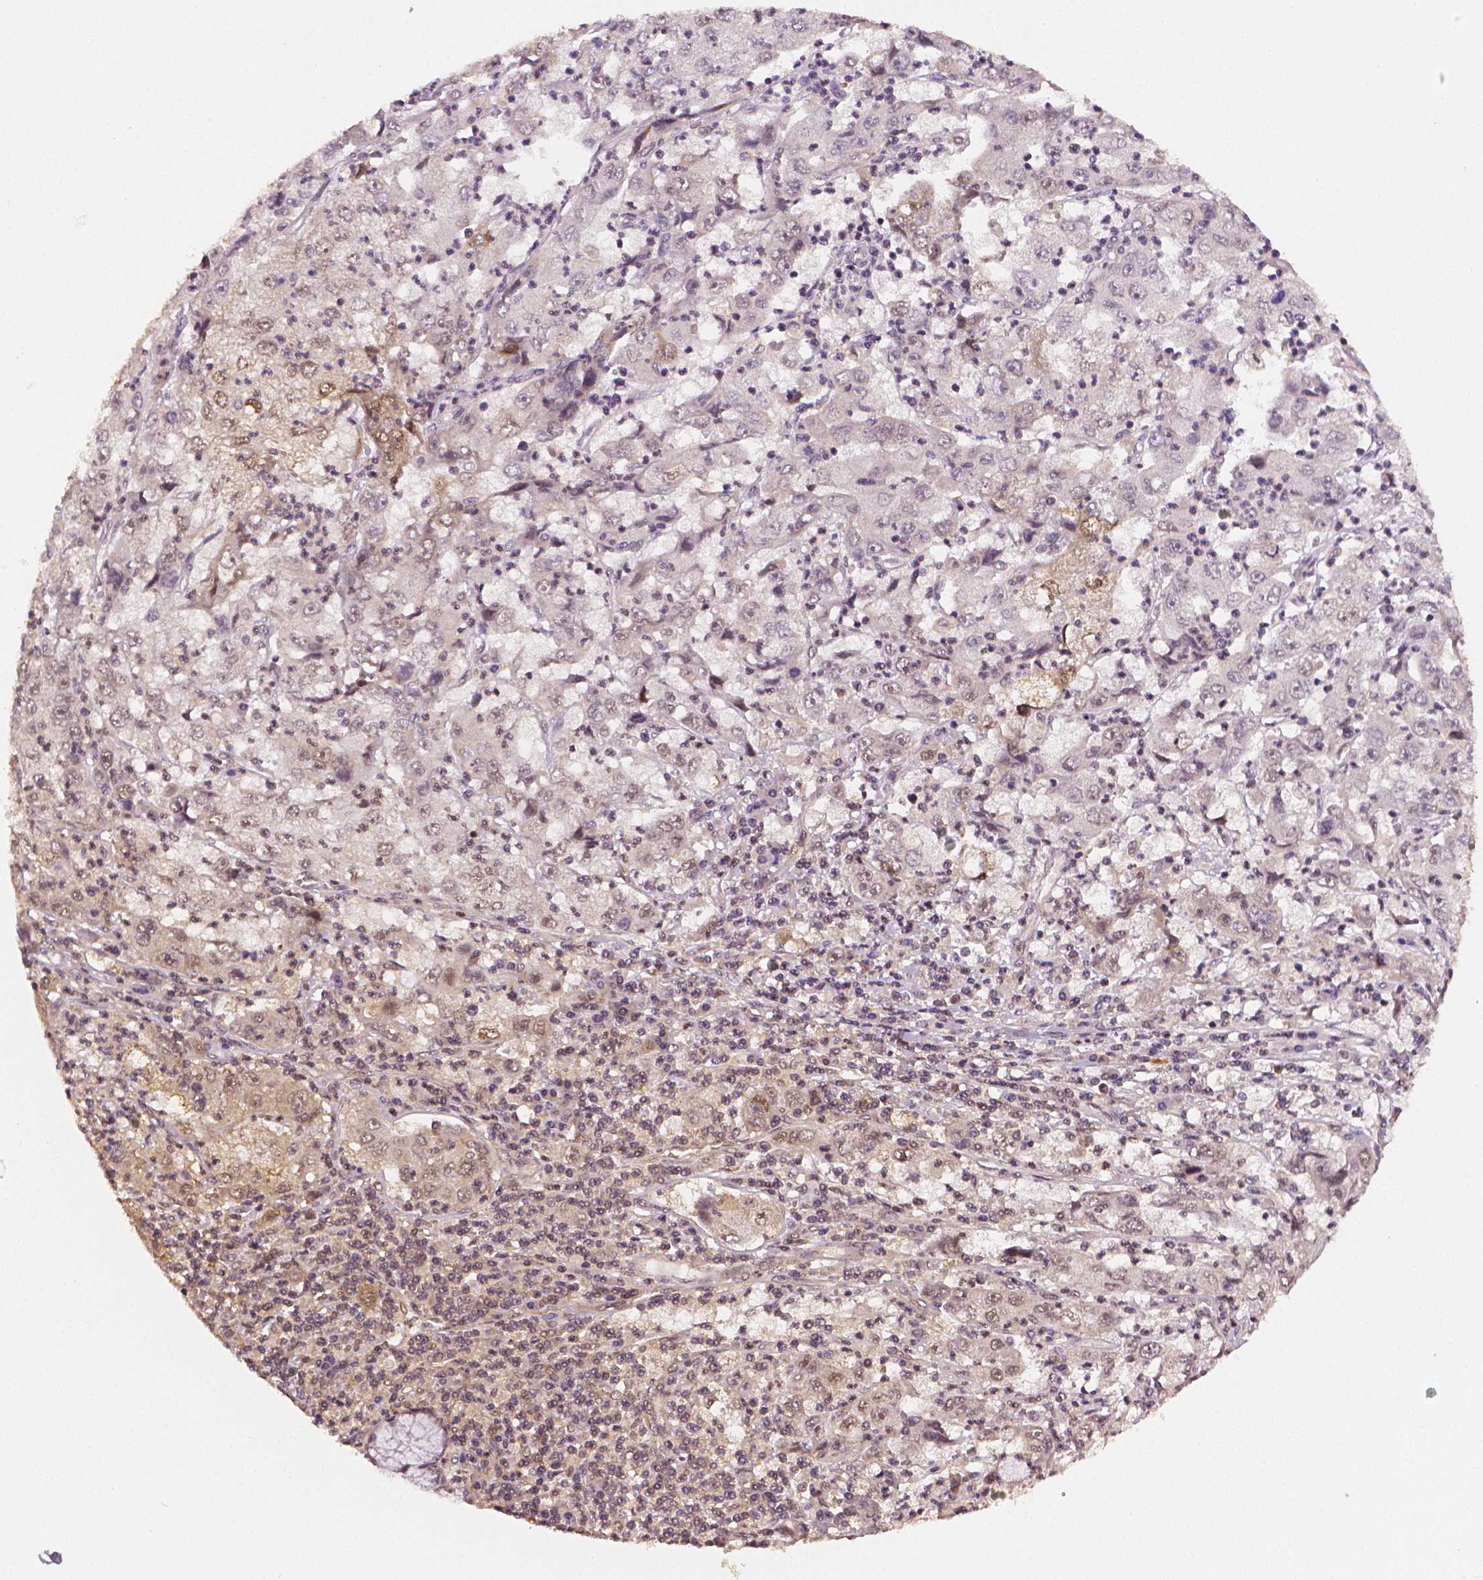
{"staining": {"intensity": "negative", "quantity": "none", "location": "none"}, "tissue": "cervical cancer", "cell_type": "Tumor cells", "image_type": "cancer", "snomed": [{"axis": "morphology", "description": "Squamous cell carcinoma, NOS"}, {"axis": "topography", "description": "Cervix"}], "caption": "Immunohistochemistry histopathology image of cervical cancer stained for a protein (brown), which reveals no staining in tumor cells.", "gene": "STAT3", "patient": {"sex": "female", "age": 36}}